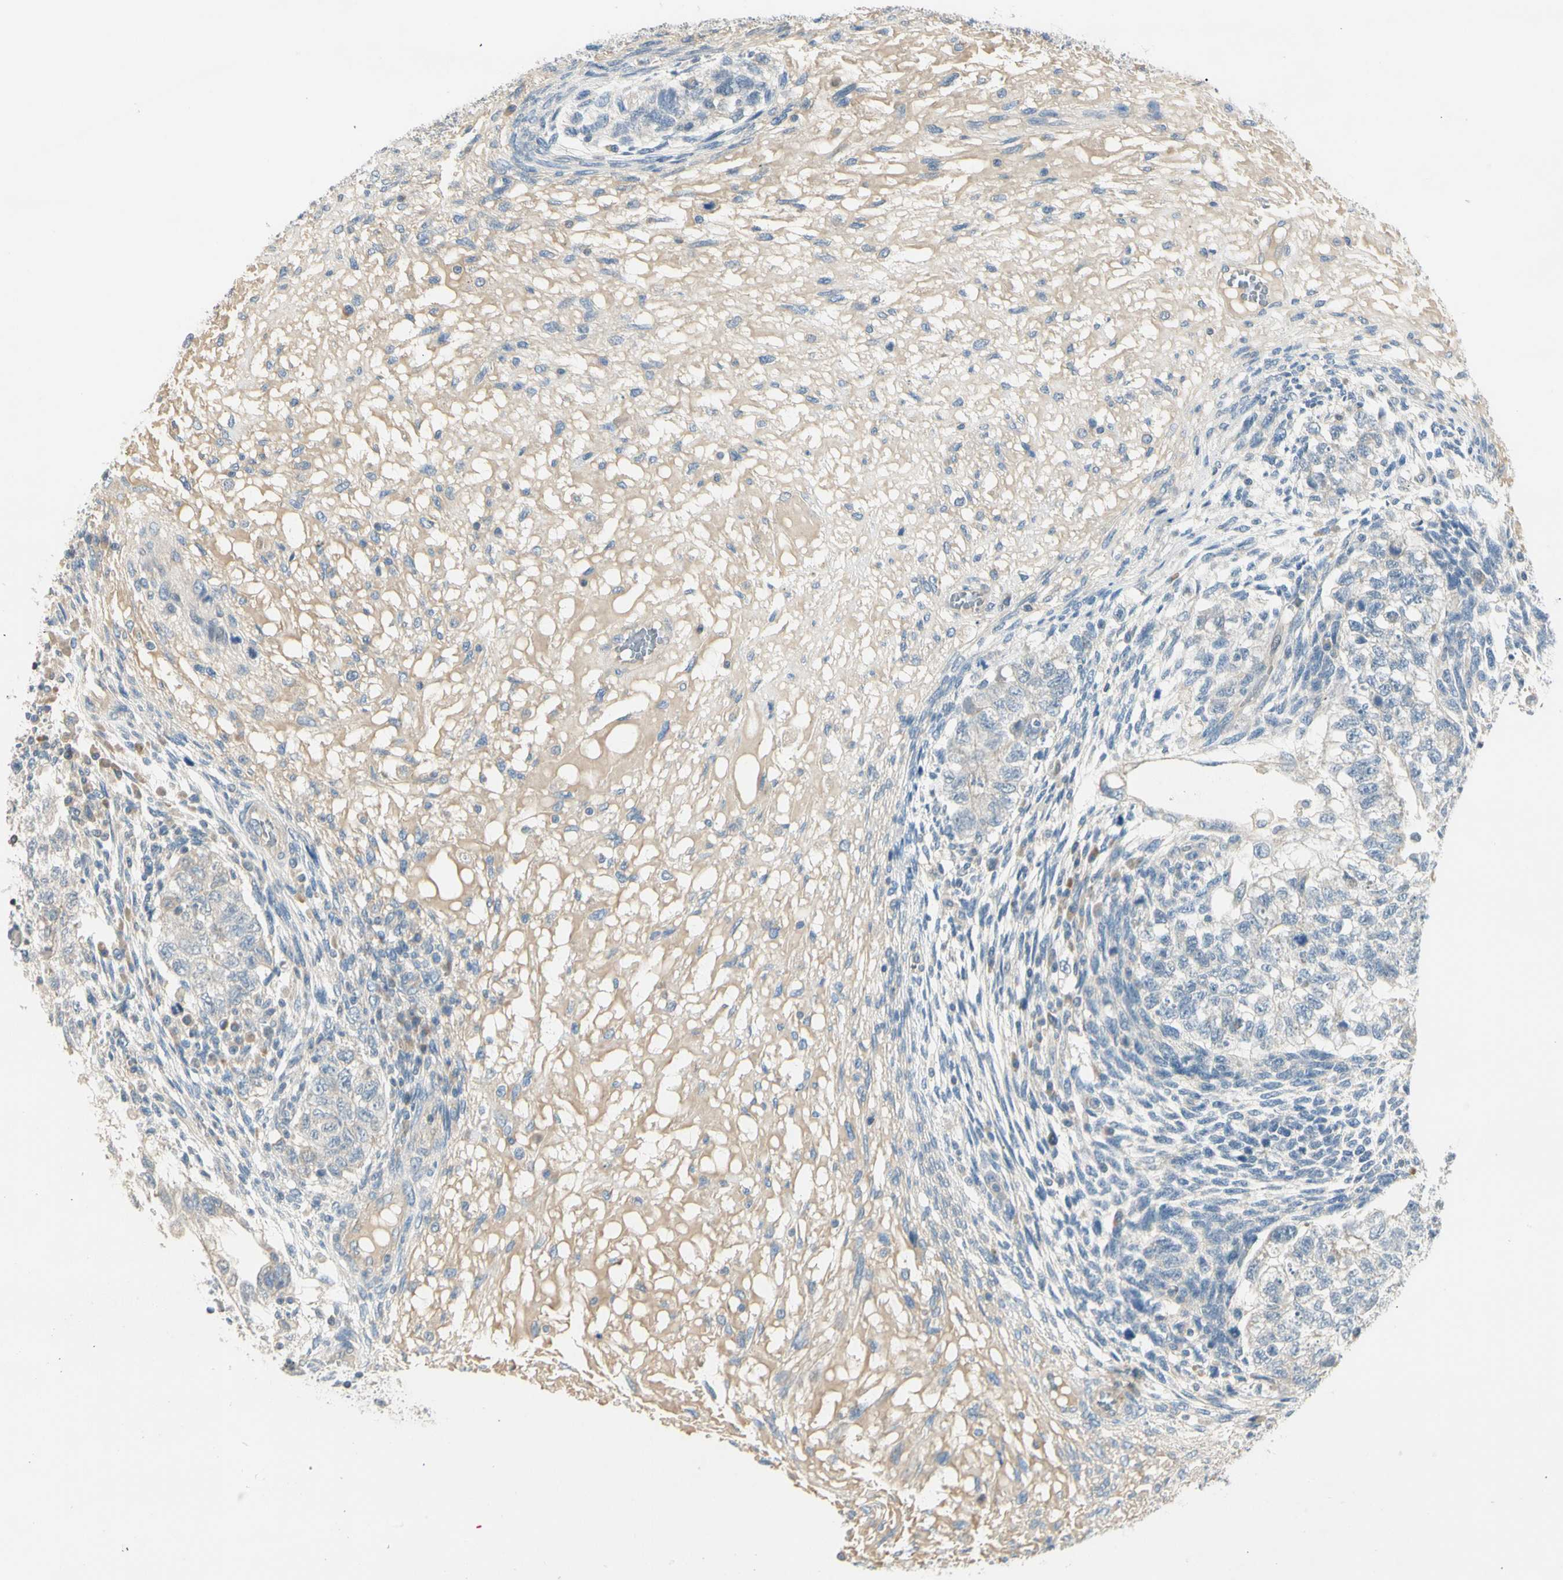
{"staining": {"intensity": "negative", "quantity": "none", "location": "none"}, "tissue": "testis cancer", "cell_type": "Tumor cells", "image_type": "cancer", "snomed": [{"axis": "morphology", "description": "Normal tissue, NOS"}, {"axis": "morphology", "description": "Carcinoma, Embryonal, NOS"}, {"axis": "topography", "description": "Testis"}], "caption": "Tumor cells show no significant expression in embryonal carcinoma (testis). Brightfield microscopy of IHC stained with DAB (3,3'-diaminobenzidine) (brown) and hematoxylin (blue), captured at high magnification.", "gene": "ADGRA3", "patient": {"sex": "male", "age": 36}}